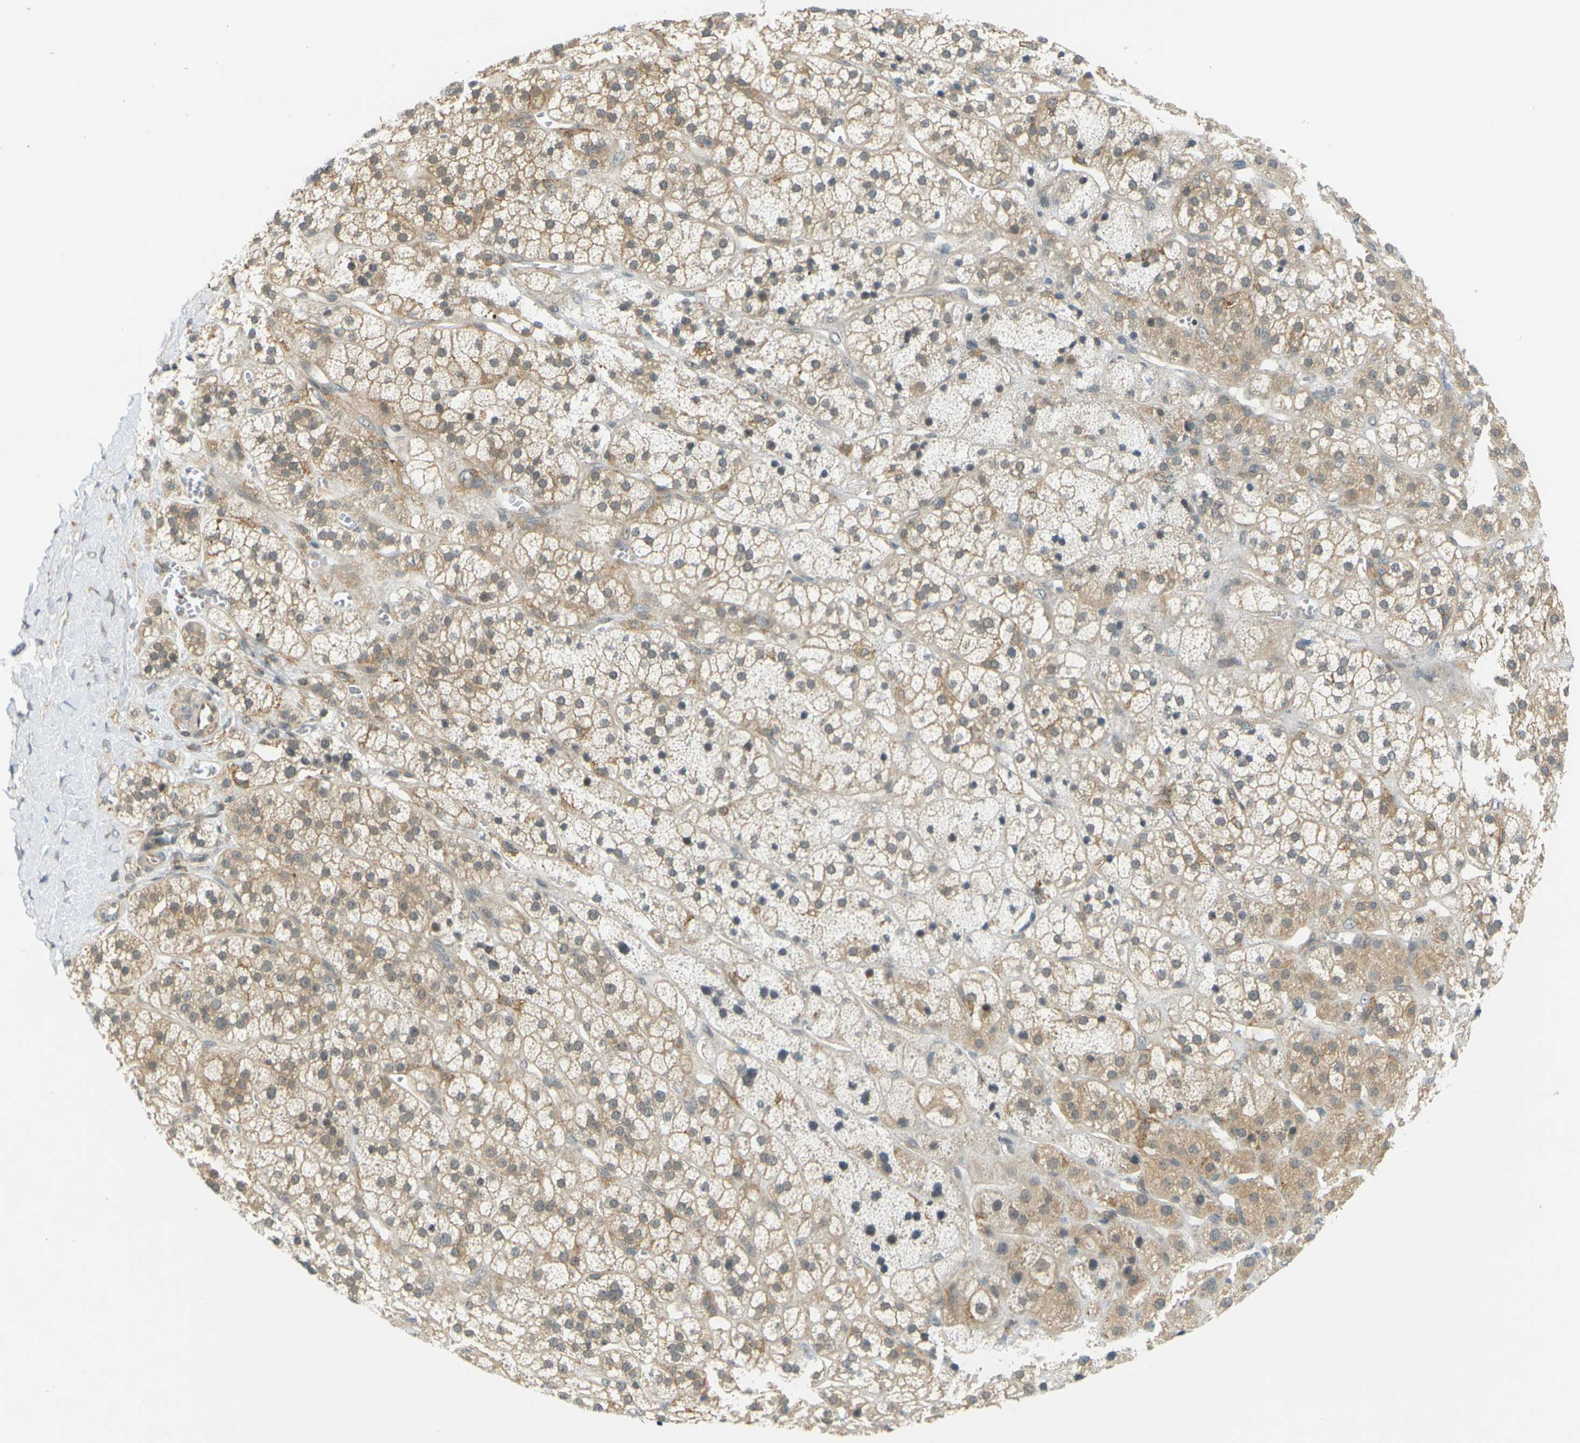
{"staining": {"intensity": "moderate", "quantity": ">75%", "location": "cytoplasmic/membranous,nuclear"}, "tissue": "adrenal gland", "cell_type": "Glandular cells", "image_type": "normal", "snomed": [{"axis": "morphology", "description": "Normal tissue, NOS"}, {"axis": "topography", "description": "Adrenal gland"}], "caption": "Protein staining exhibits moderate cytoplasmic/membranous,nuclear expression in about >75% of glandular cells in unremarkable adrenal gland. The protein is shown in brown color, while the nuclei are stained blue.", "gene": "SOCS6", "patient": {"sex": "male", "age": 56}}